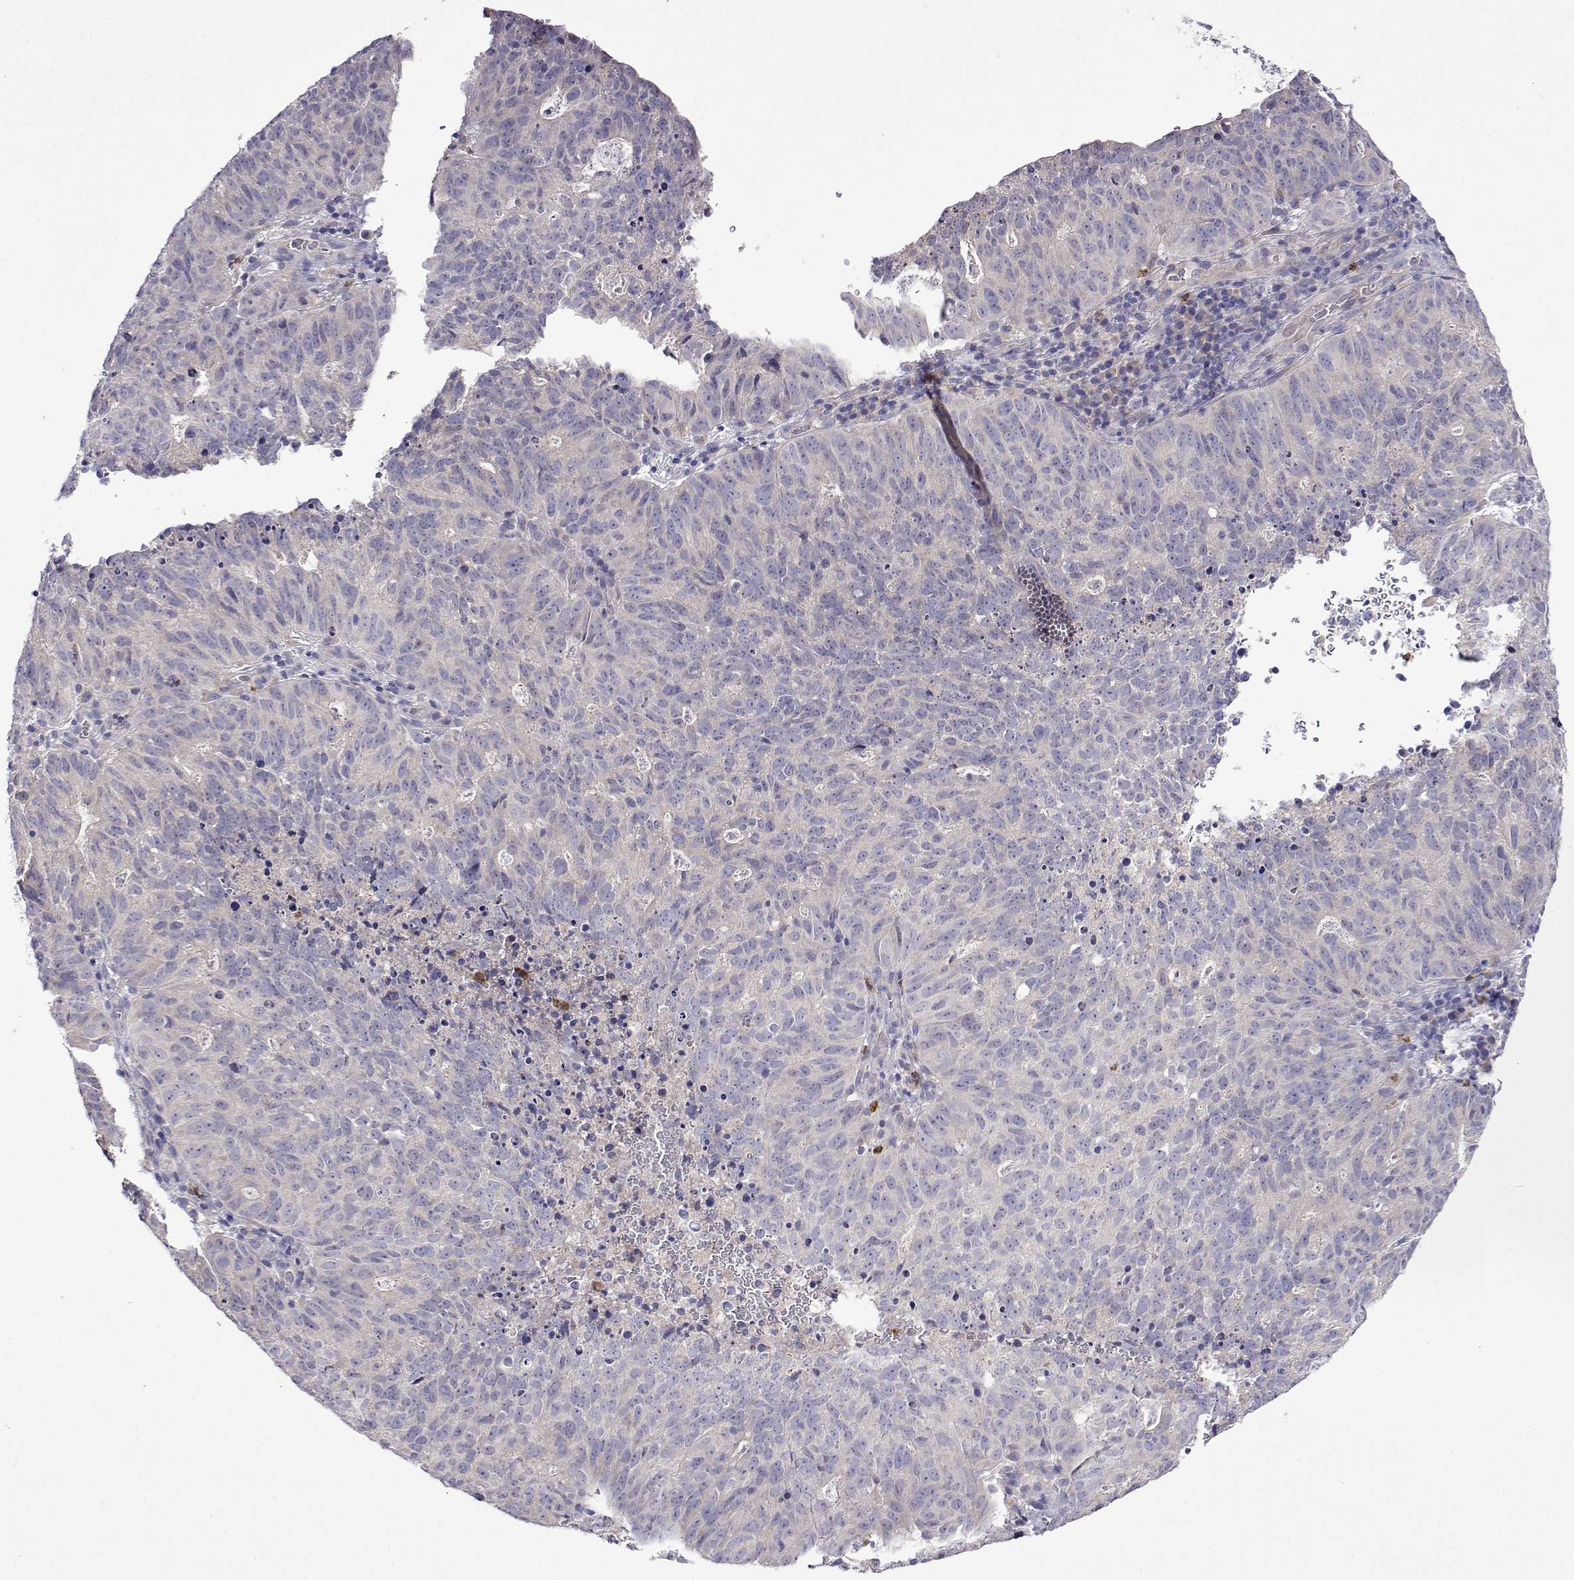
{"staining": {"intensity": "negative", "quantity": "none", "location": "none"}, "tissue": "cervical cancer", "cell_type": "Tumor cells", "image_type": "cancer", "snomed": [{"axis": "morphology", "description": "Adenocarcinoma, NOS"}, {"axis": "topography", "description": "Cervix"}], "caption": "Cervical cancer stained for a protein using IHC exhibits no expression tumor cells.", "gene": "SULT2A1", "patient": {"sex": "female", "age": 38}}